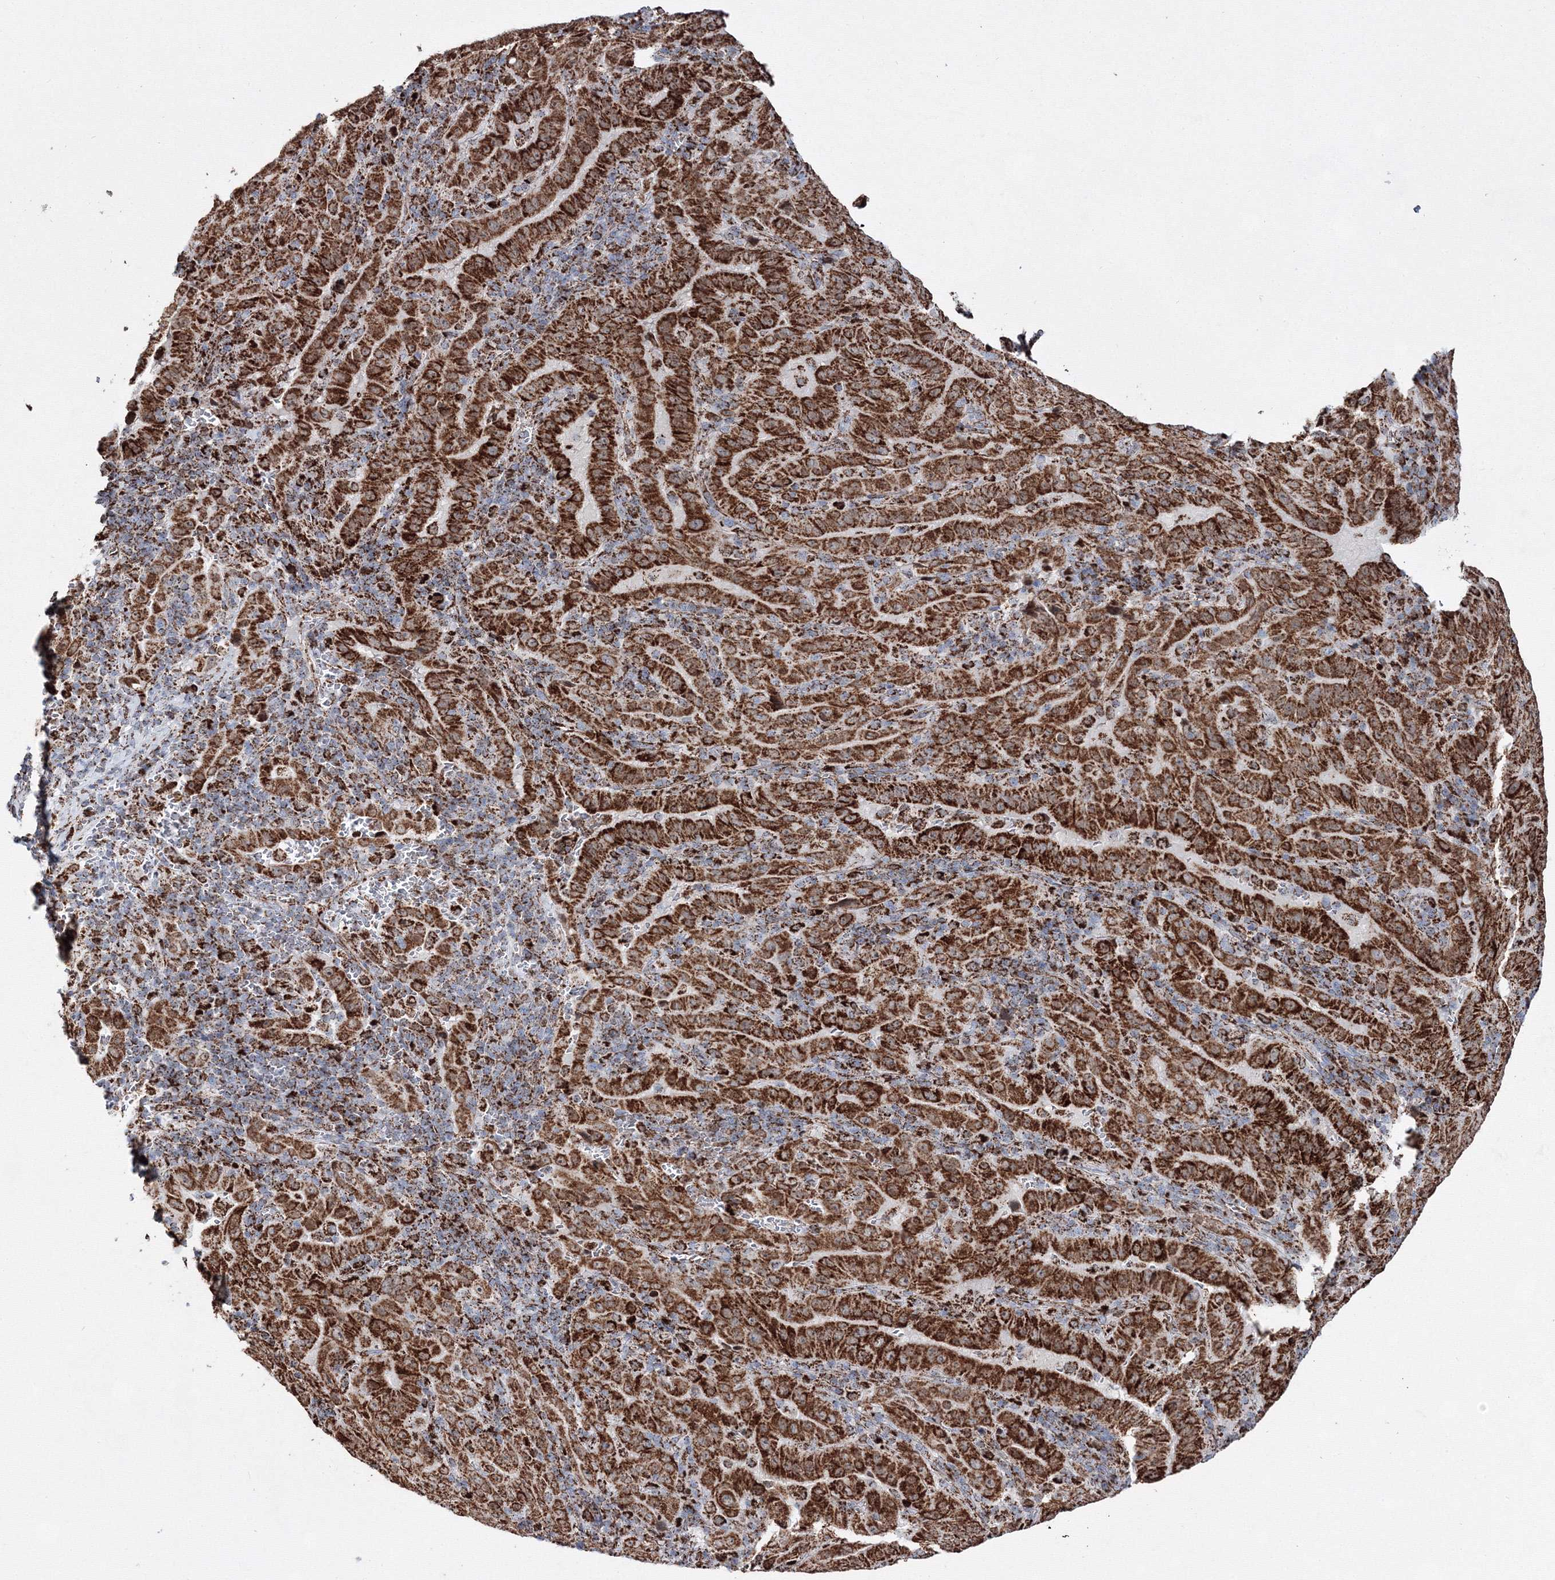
{"staining": {"intensity": "strong", "quantity": ">75%", "location": "cytoplasmic/membranous"}, "tissue": "pancreatic cancer", "cell_type": "Tumor cells", "image_type": "cancer", "snomed": [{"axis": "morphology", "description": "Adenocarcinoma, NOS"}, {"axis": "topography", "description": "Pancreas"}], "caption": "A micrograph showing strong cytoplasmic/membranous staining in about >75% of tumor cells in pancreatic cancer (adenocarcinoma), as visualized by brown immunohistochemical staining.", "gene": "HADHB", "patient": {"sex": "male", "age": 63}}